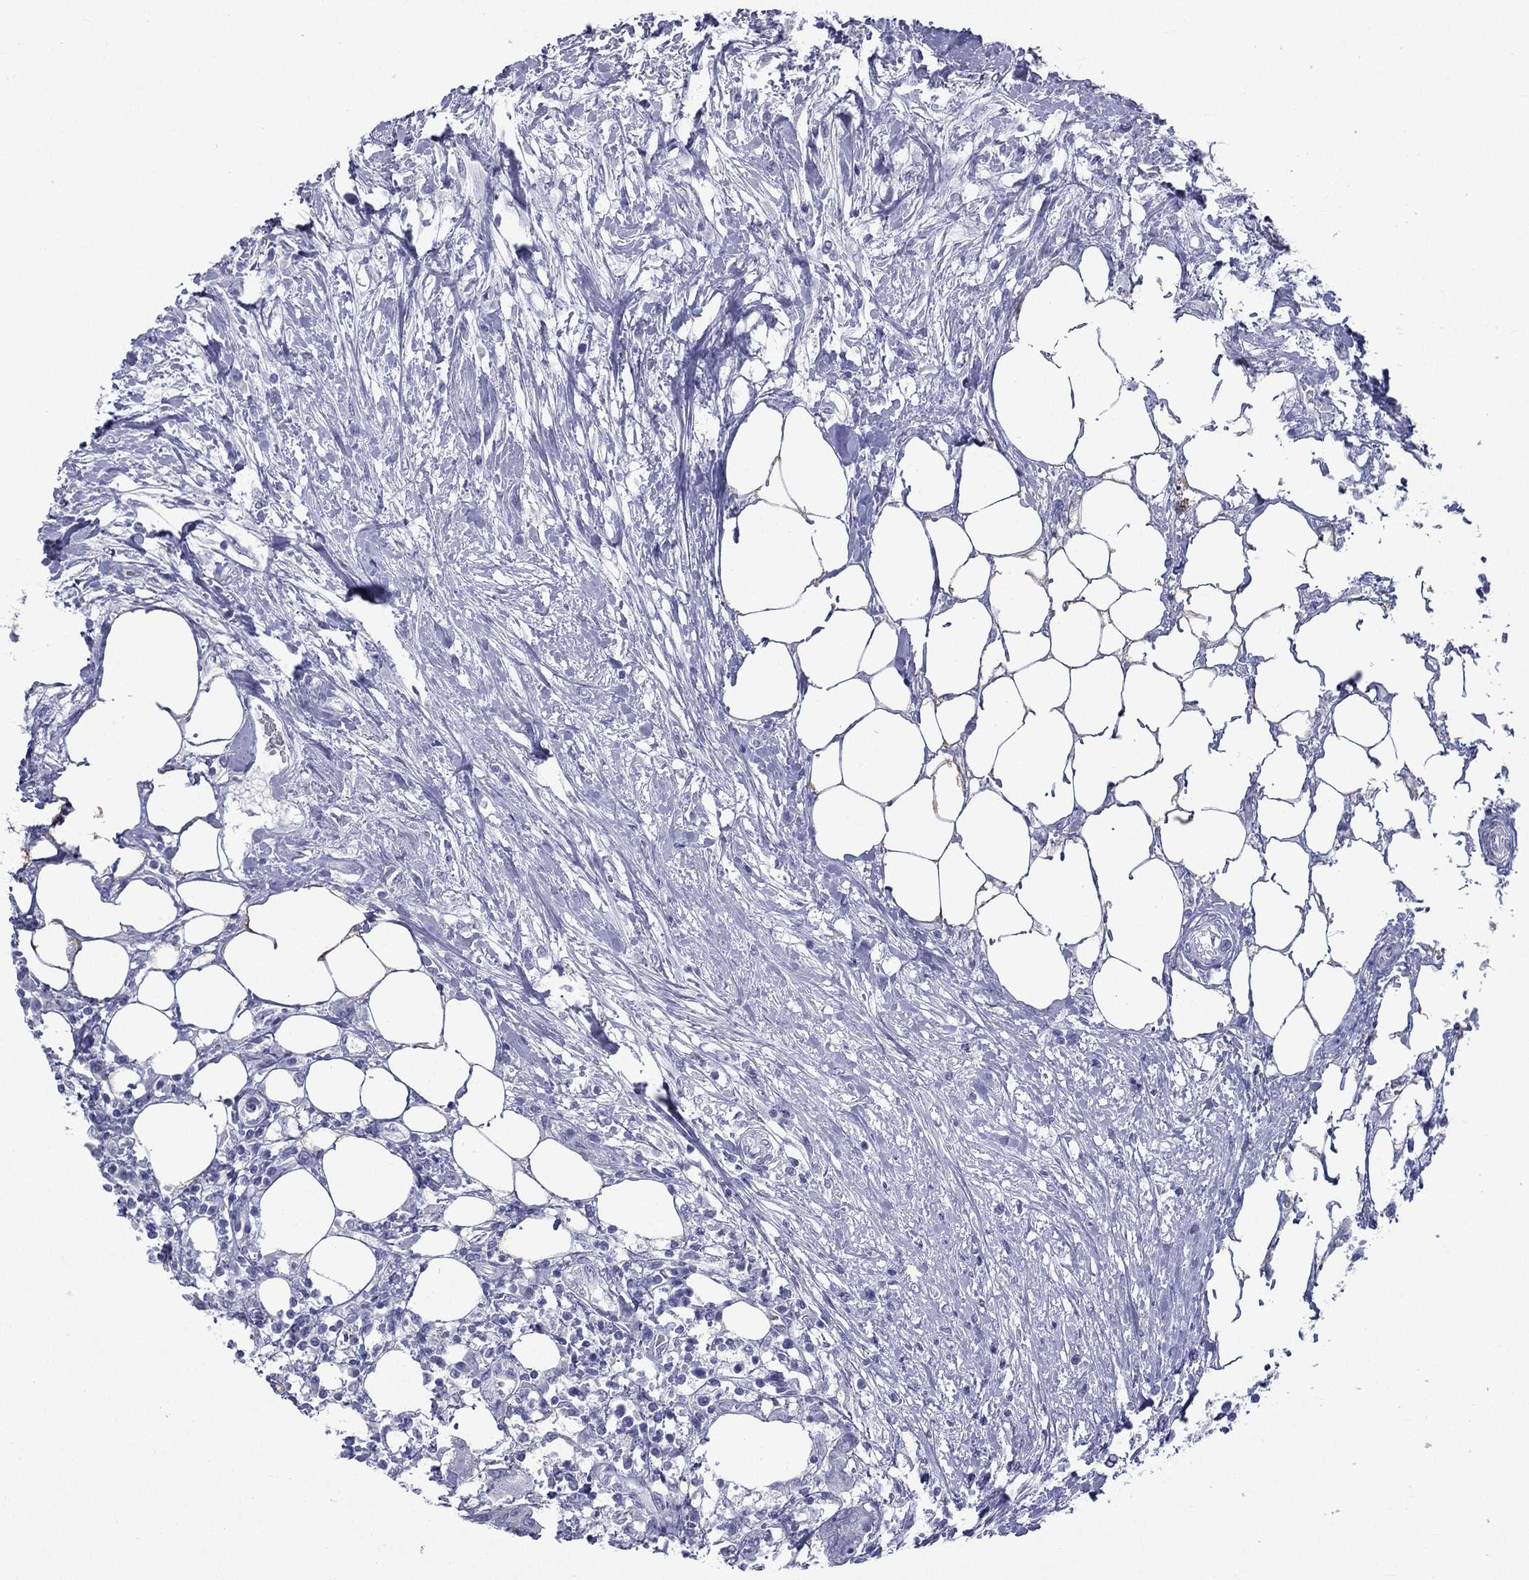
{"staining": {"intensity": "moderate", "quantity": "<25%", "location": "cytoplasmic/membranous"}, "tissue": "urothelial cancer", "cell_type": "Tumor cells", "image_type": "cancer", "snomed": [{"axis": "morphology", "description": "Urothelial carcinoma, NOS"}, {"axis": "morphology", "description": "Urothelial carcinoma, High grade"}, {"axis": "topography", "description": "Urinary bladder"}], "caption": "Urothelial carcinoma (high-grade) stained with immunohistochemistry (IHC) displays moderate cytoplasmic/membranous staining in approximately <25% of tumor cells. The staining is performed using DAB (3,3'-diaminobenzidine) brown chromogen to label protein expression. The nuclei are counter-stained blue using hematoxylin.", "gene": "CES2", "patient": {"sex": "male", "age": 63}}